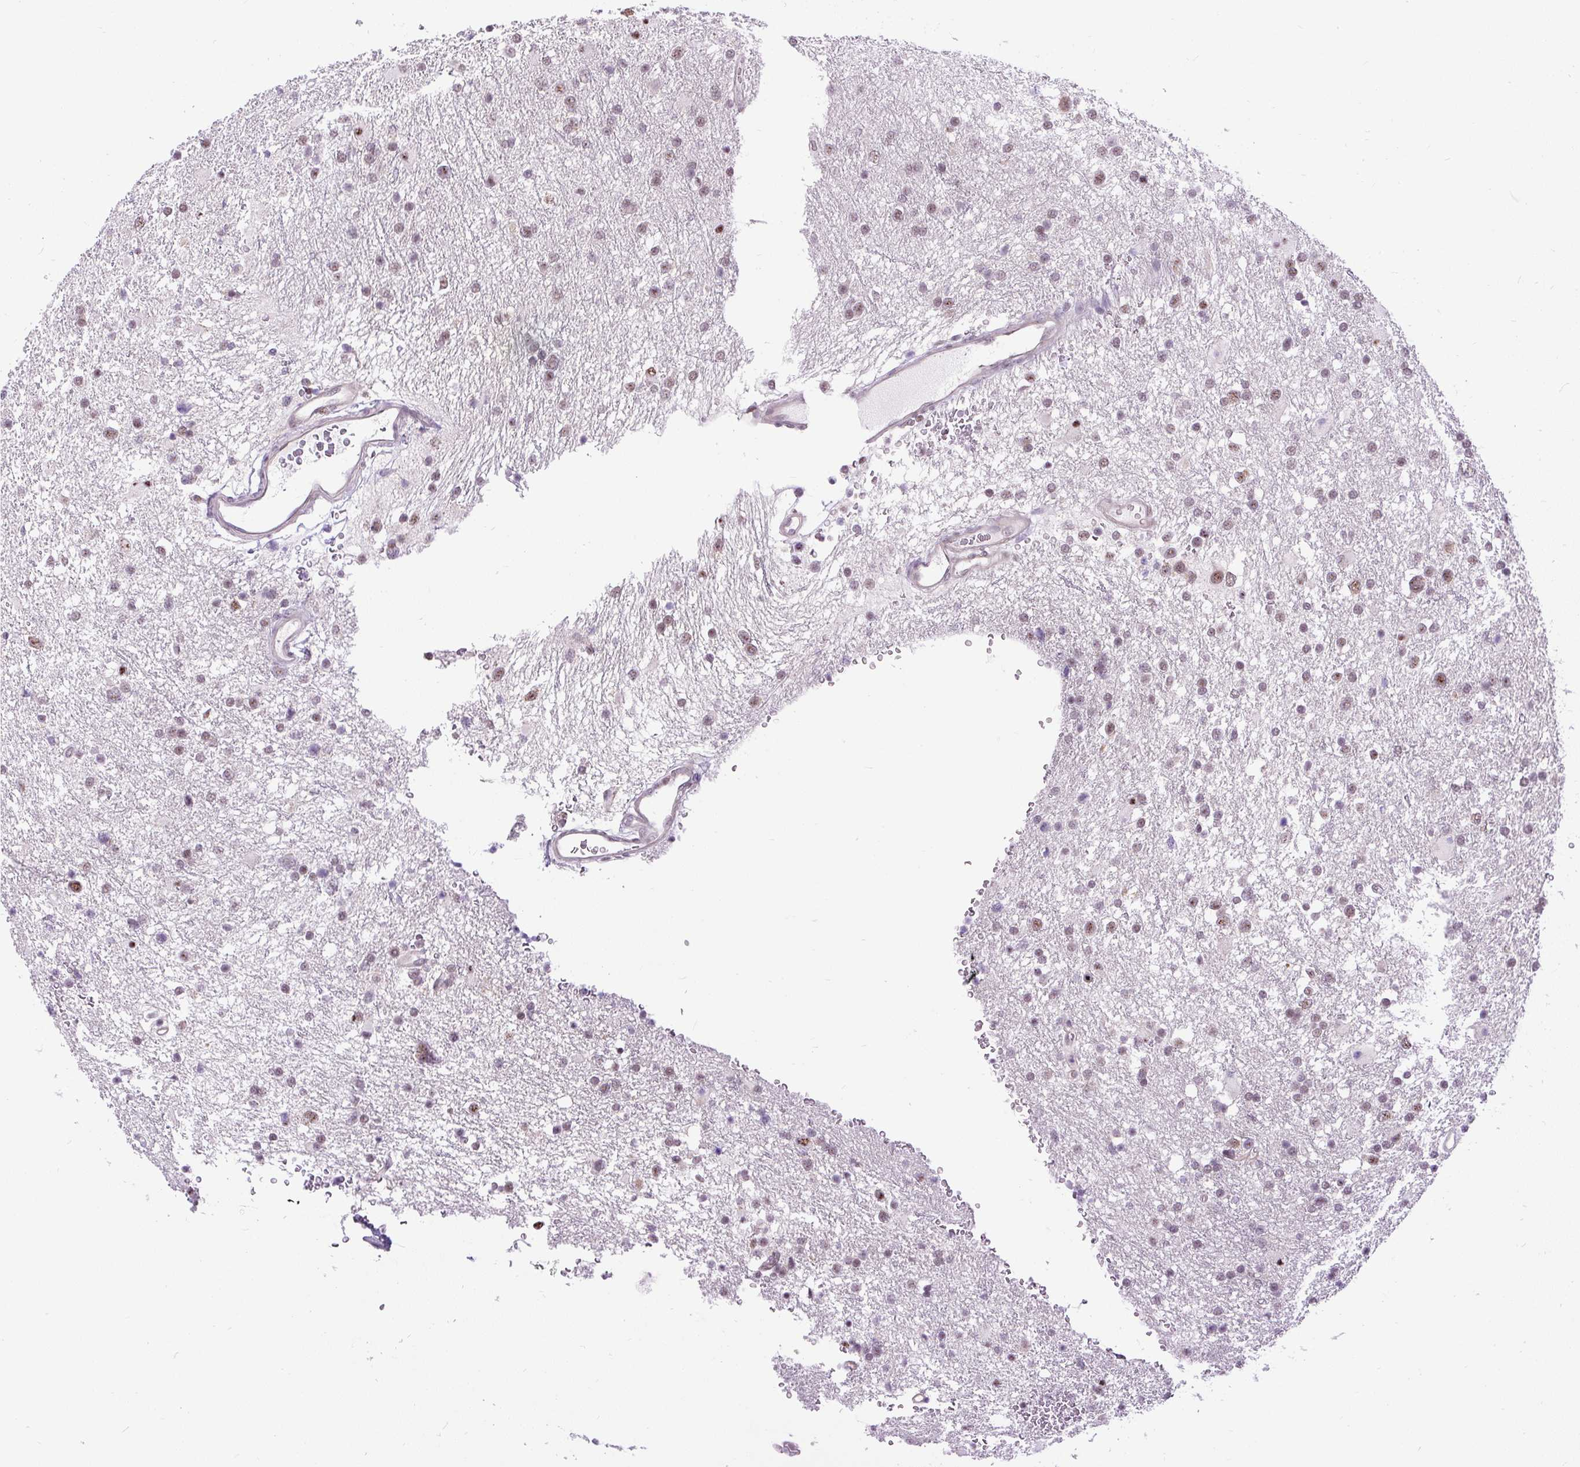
{"staining": {"intensity": "moderate", "quantity": "25%-75%", "location": "nuclear"}, "tissue": "glioma", "cell_type": "Tumor cells", "image_type": "cancer", "snomed": [{"axis": "morphology", "description": "Glioma, malignant, Low grade"}, {"axis": "topography", "description": "Brain"}], "caption": "Protein analysis of malignant glioma (low-grade) tissue displays moderate nuclear expression in about 25%-75% of tumor cells. (Stains: DAB in brown, nuclei in blue, Microscopy: brightfield microscopy at high magnification).", "gene": "SMC5", "patient": {"sex": "female", "age": 32}}